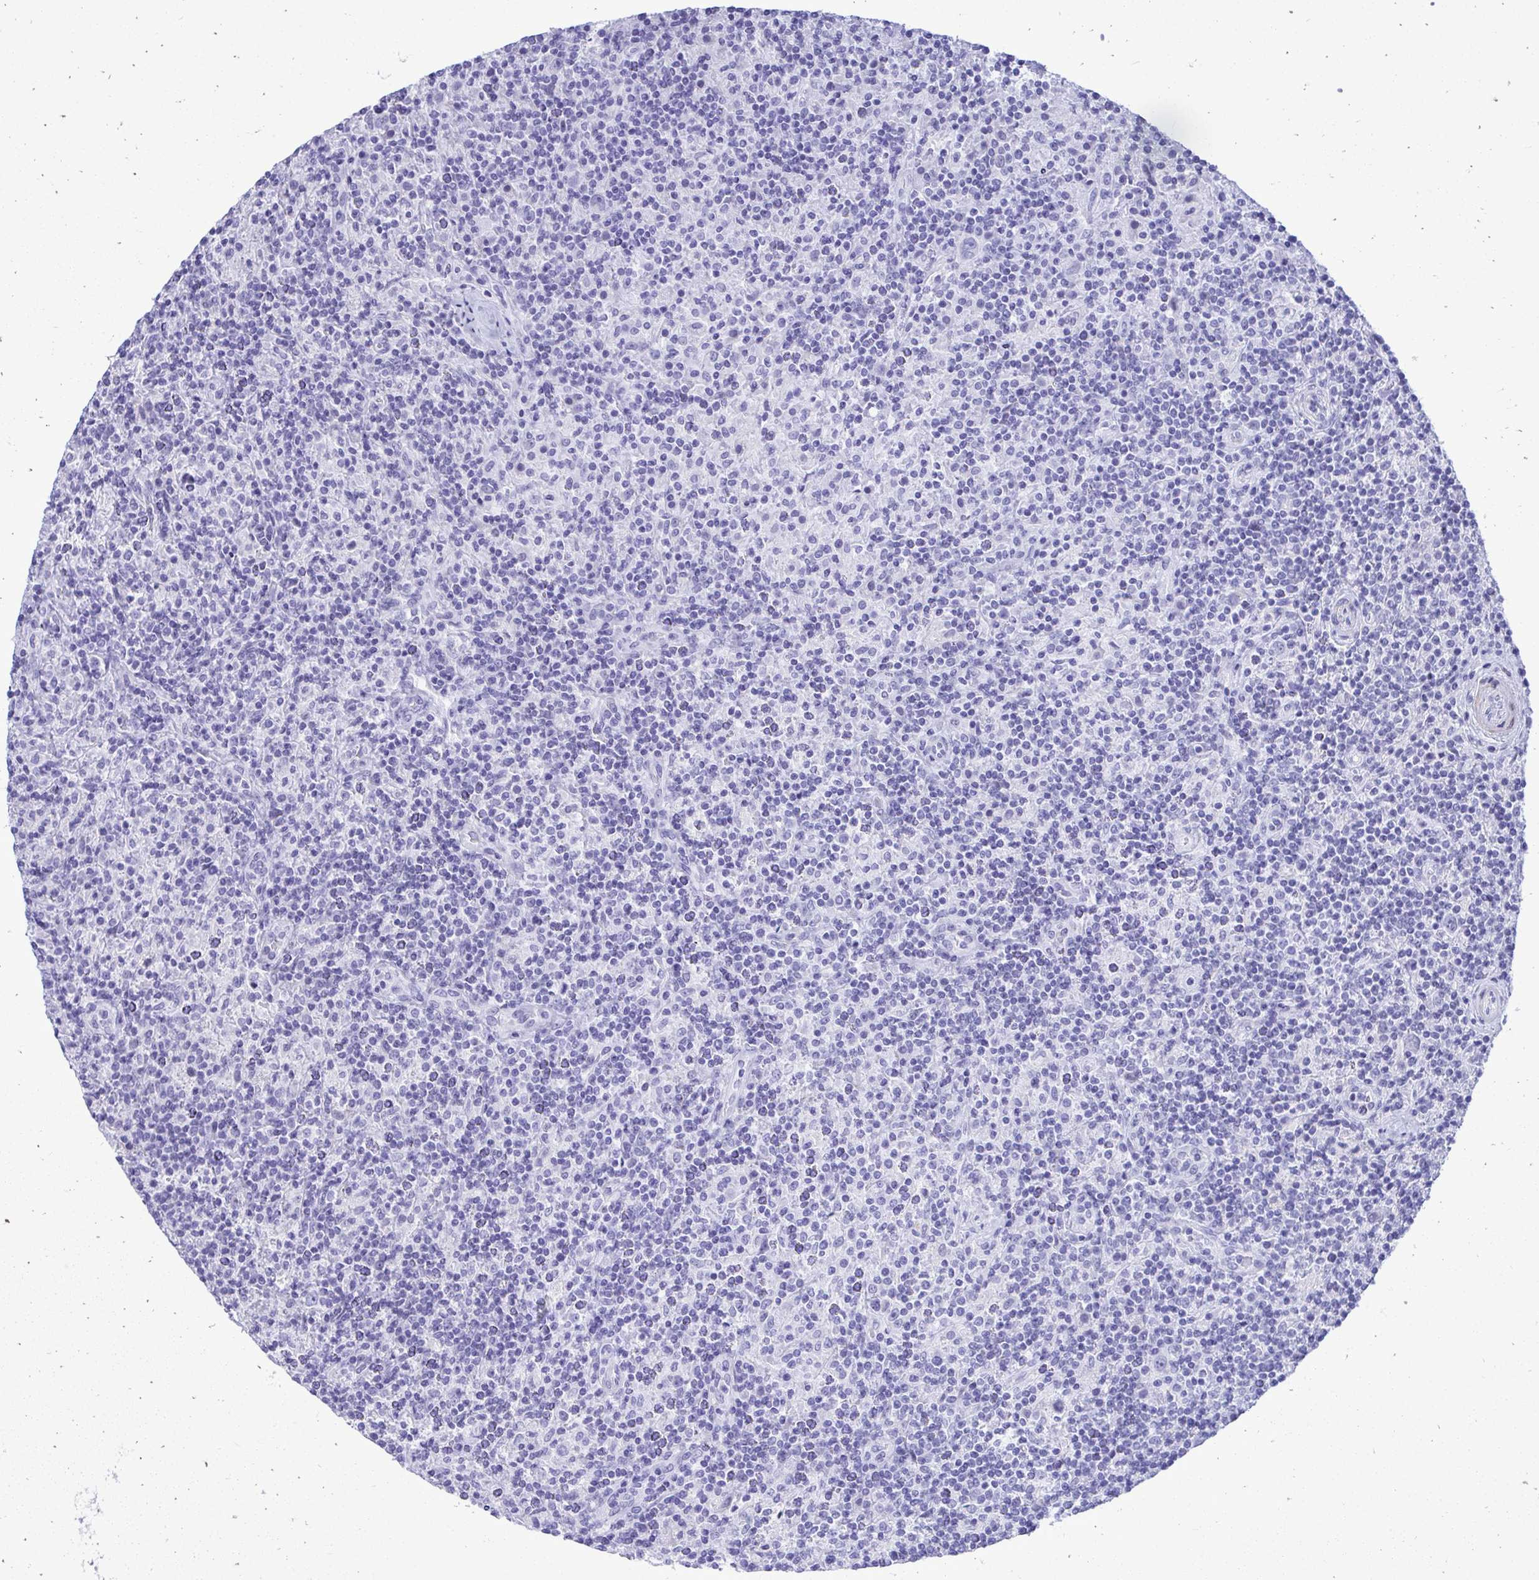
{"staining": {"intensity": "negative", "quantity": "none", "location": "none"}, "tissue": "lymphoma", "cell_type": "Tumor cells", "image_type": "cancer", "snomed": [{"axis": "morphology", "description": "Hodgkin's disease, NOS"}, {"axis": "topography", "description": "Lymph node"}], "caption": "Lymphoma was stained to show a protein in brown. There is no significant expression in tumor cells. Brightfield microscopy of IHC stained with DAB (3,3'-diaminobenzidine) (brown) and hematoxylin (blue), captured at high magnification.", "gene": "ANKDD1B", "patient": {"sex": "male", "age": 70}}